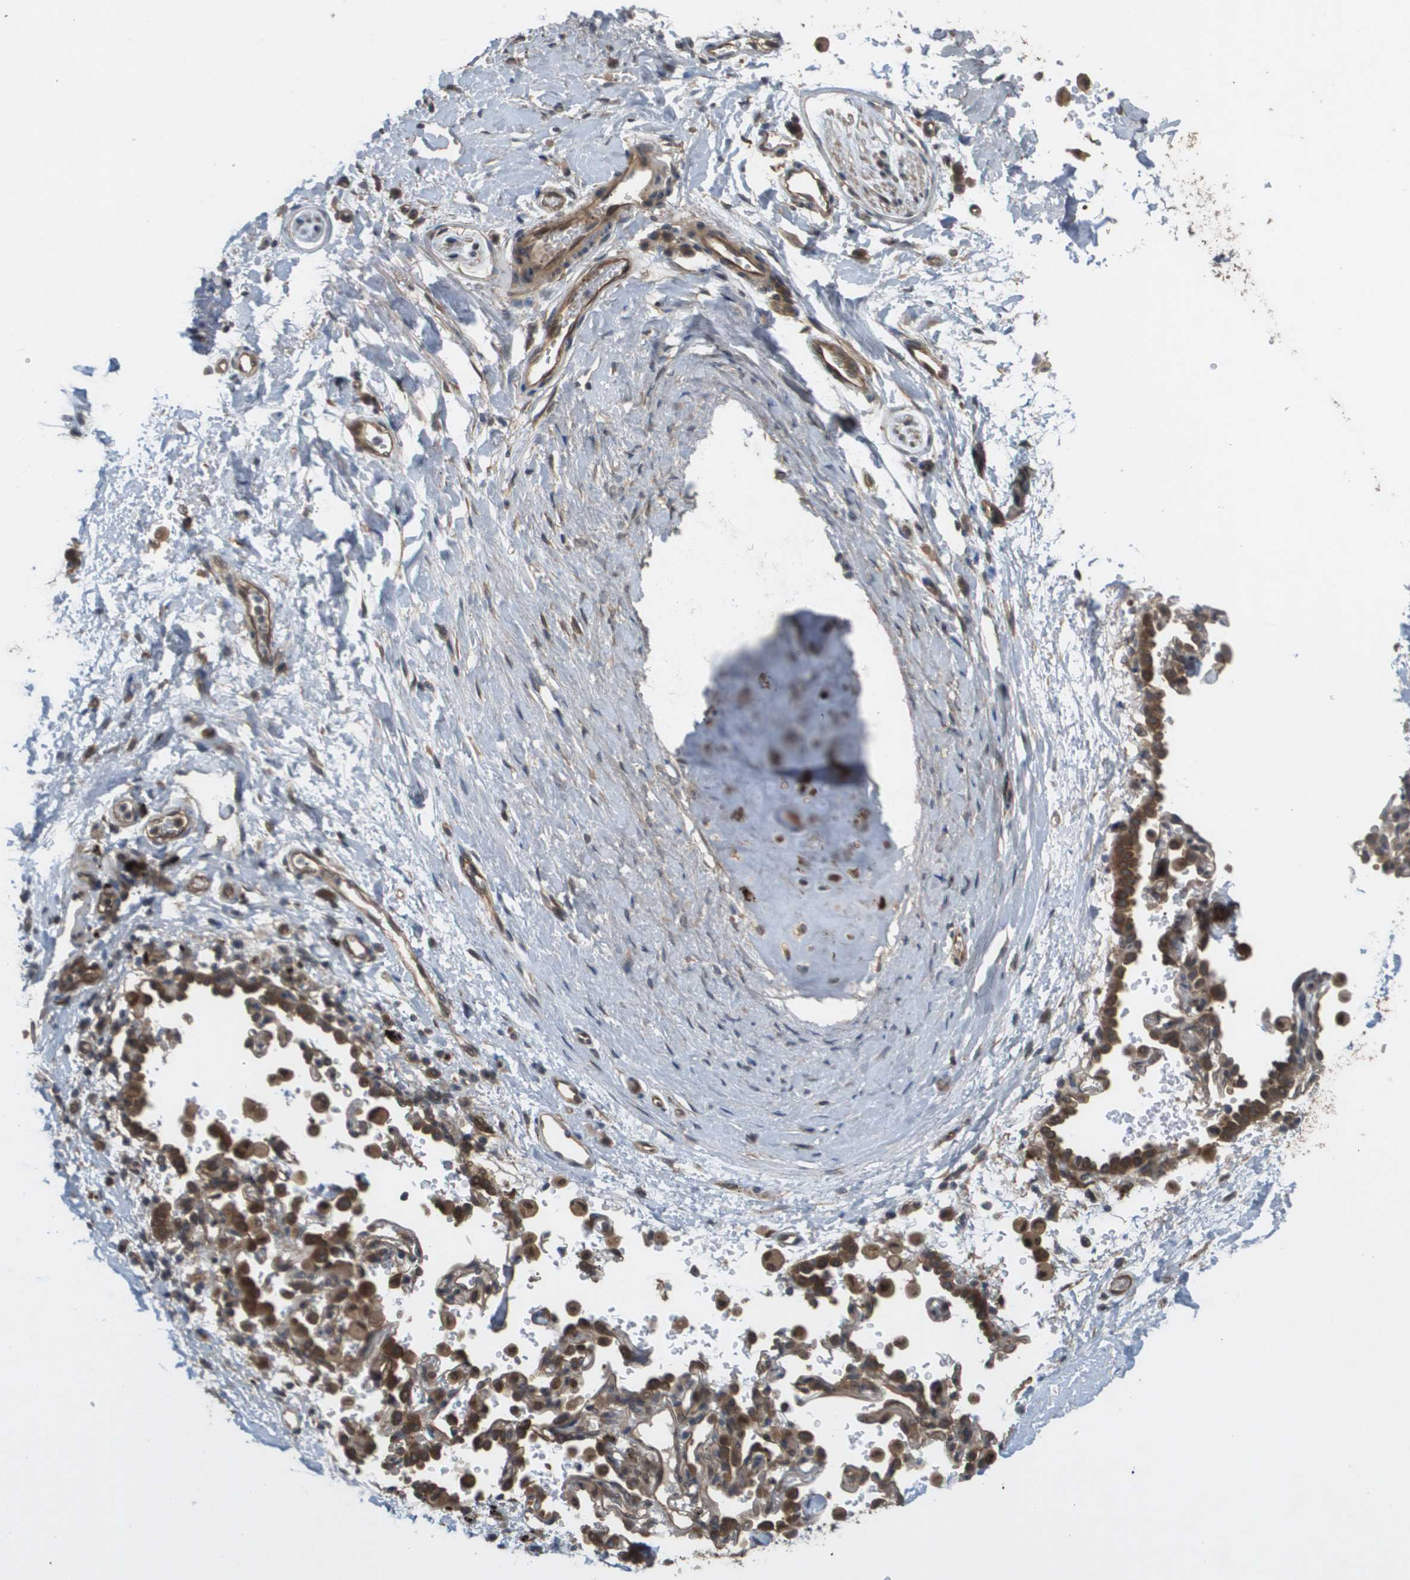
{"staining": {"intensity": "moderate", "quantity": ">75%", "location": "cytoplasmic/membranous"}, "tissue": "adipose tissue", "cell_type": "Adipocytes", "image_type": "normal", "snomed": [{"axis": "morphology", "description": "Normal tissue, NOS"}, {"axis": "topography", "description": "Cartilage tissue"}, {"axis": "topography", "description": "Bronchus"}], "caption": "An IHC micrograph of benign tissue is shown. Protein staining in brown labels moderate cytoplasmic/membranous positivity in adipose tissue within adipocytes. The protein is stained brown, and the nuclei are stained in blue (DAB (3,3'-diaminobenzidine) IHC with brightfield microscopy, high magnification).", "gene": "CTPS2", "patient": {"sex": "female", "age": 53}}